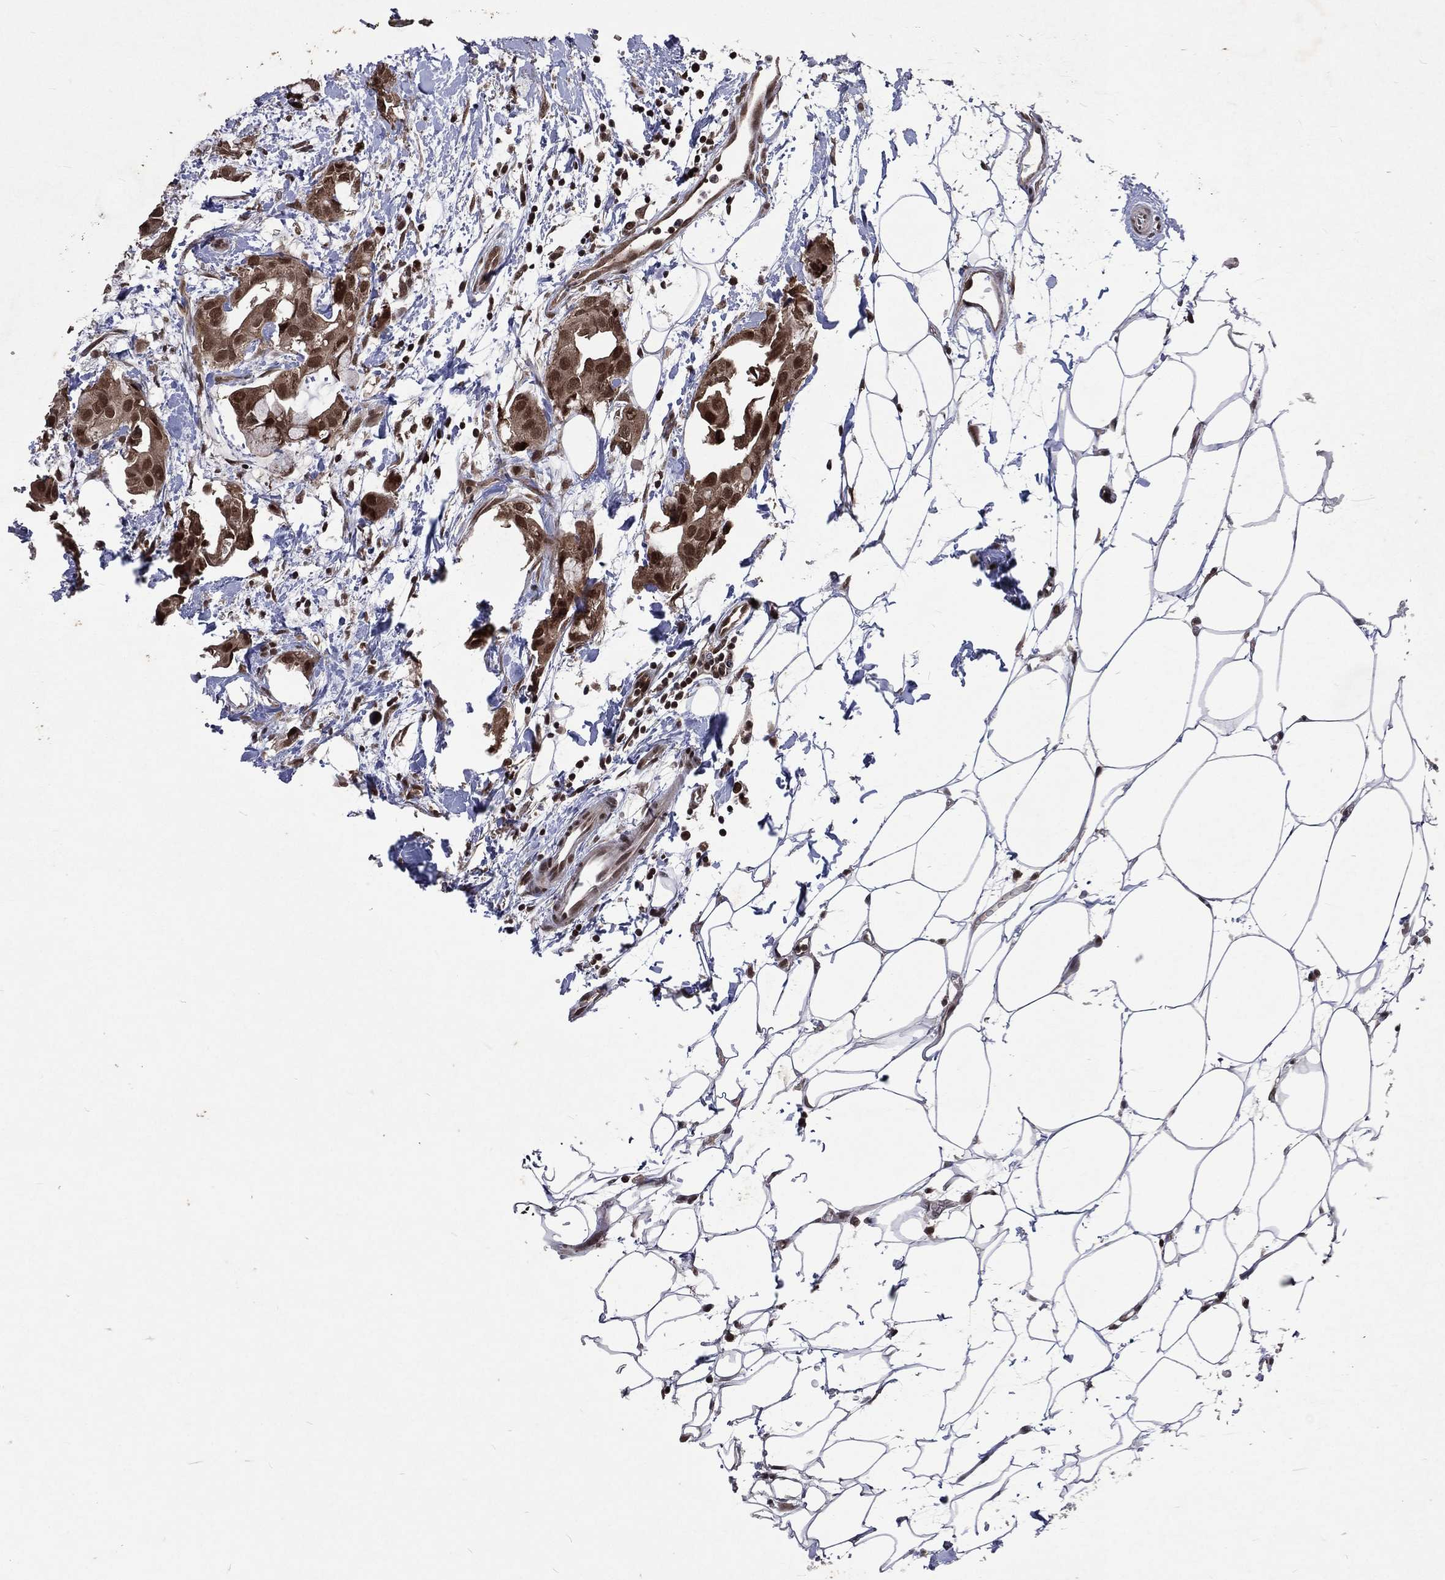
{"staining": {"intensity": "moderate", "quantity": ">75%", "location": "cytoplasmic/membranous,nuclear"}, "tissue": "breast cancer", "cell_type": "Tumor cells", "image_type": "cancer", "snomed": [{"axis": "morphology", "description": "Normal tissue, NOS"}, {"axis": "morphology", "description": "Duct carcinoma"}, {"axis": "topography", "description": "Breast"}], "caption": "The micrograph exhibits immunohistochemical staining of breast cancer (intraductal carcinoma). There is moderate cytoplasmic/membranous and nuclear expression is appreciated in approximately >75% of tumor cells.", "gene": "DMAP1", "patient": {"sex": "female", "age": 40}}